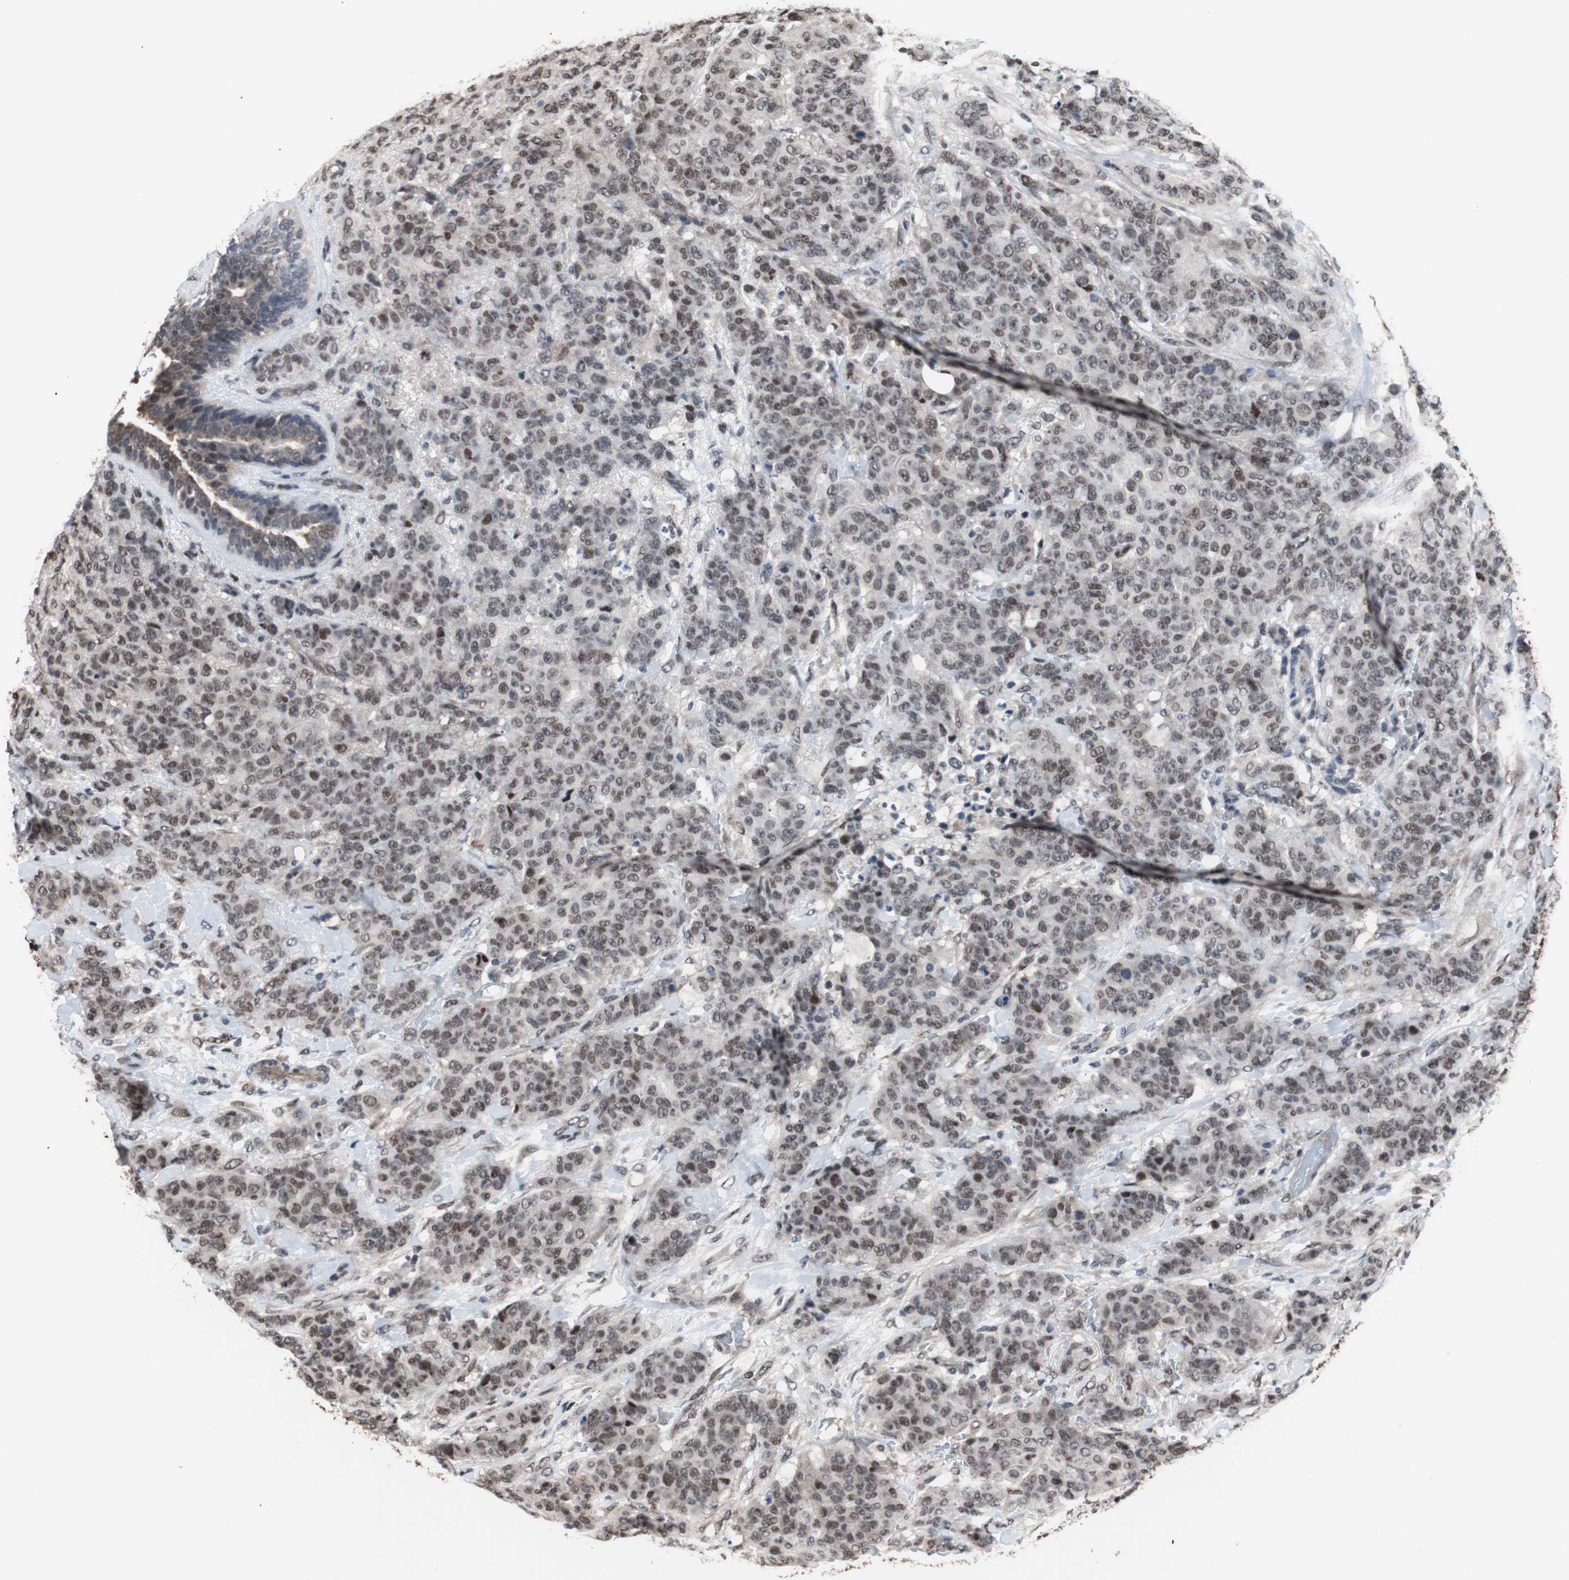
{"staining": {"intensity": "moderate", "quantity": ">75%", "location": "nuclear"}, "tissue": "breast cancer", "cell_type": "Tumor cells", "image_type": "cancer", "snomed": [{"axis": "morphology", "description": "Duct carcinoma"}, {"axis": "topography", "description": "Breast"}], "caption": "Tumor cells exhibit moderate nuclear staining in approximately >75% of cells in breast infiltrating ductal carcinoma.", "gene": "POGZ", "patient": {"sex": "female", "age": 40}}